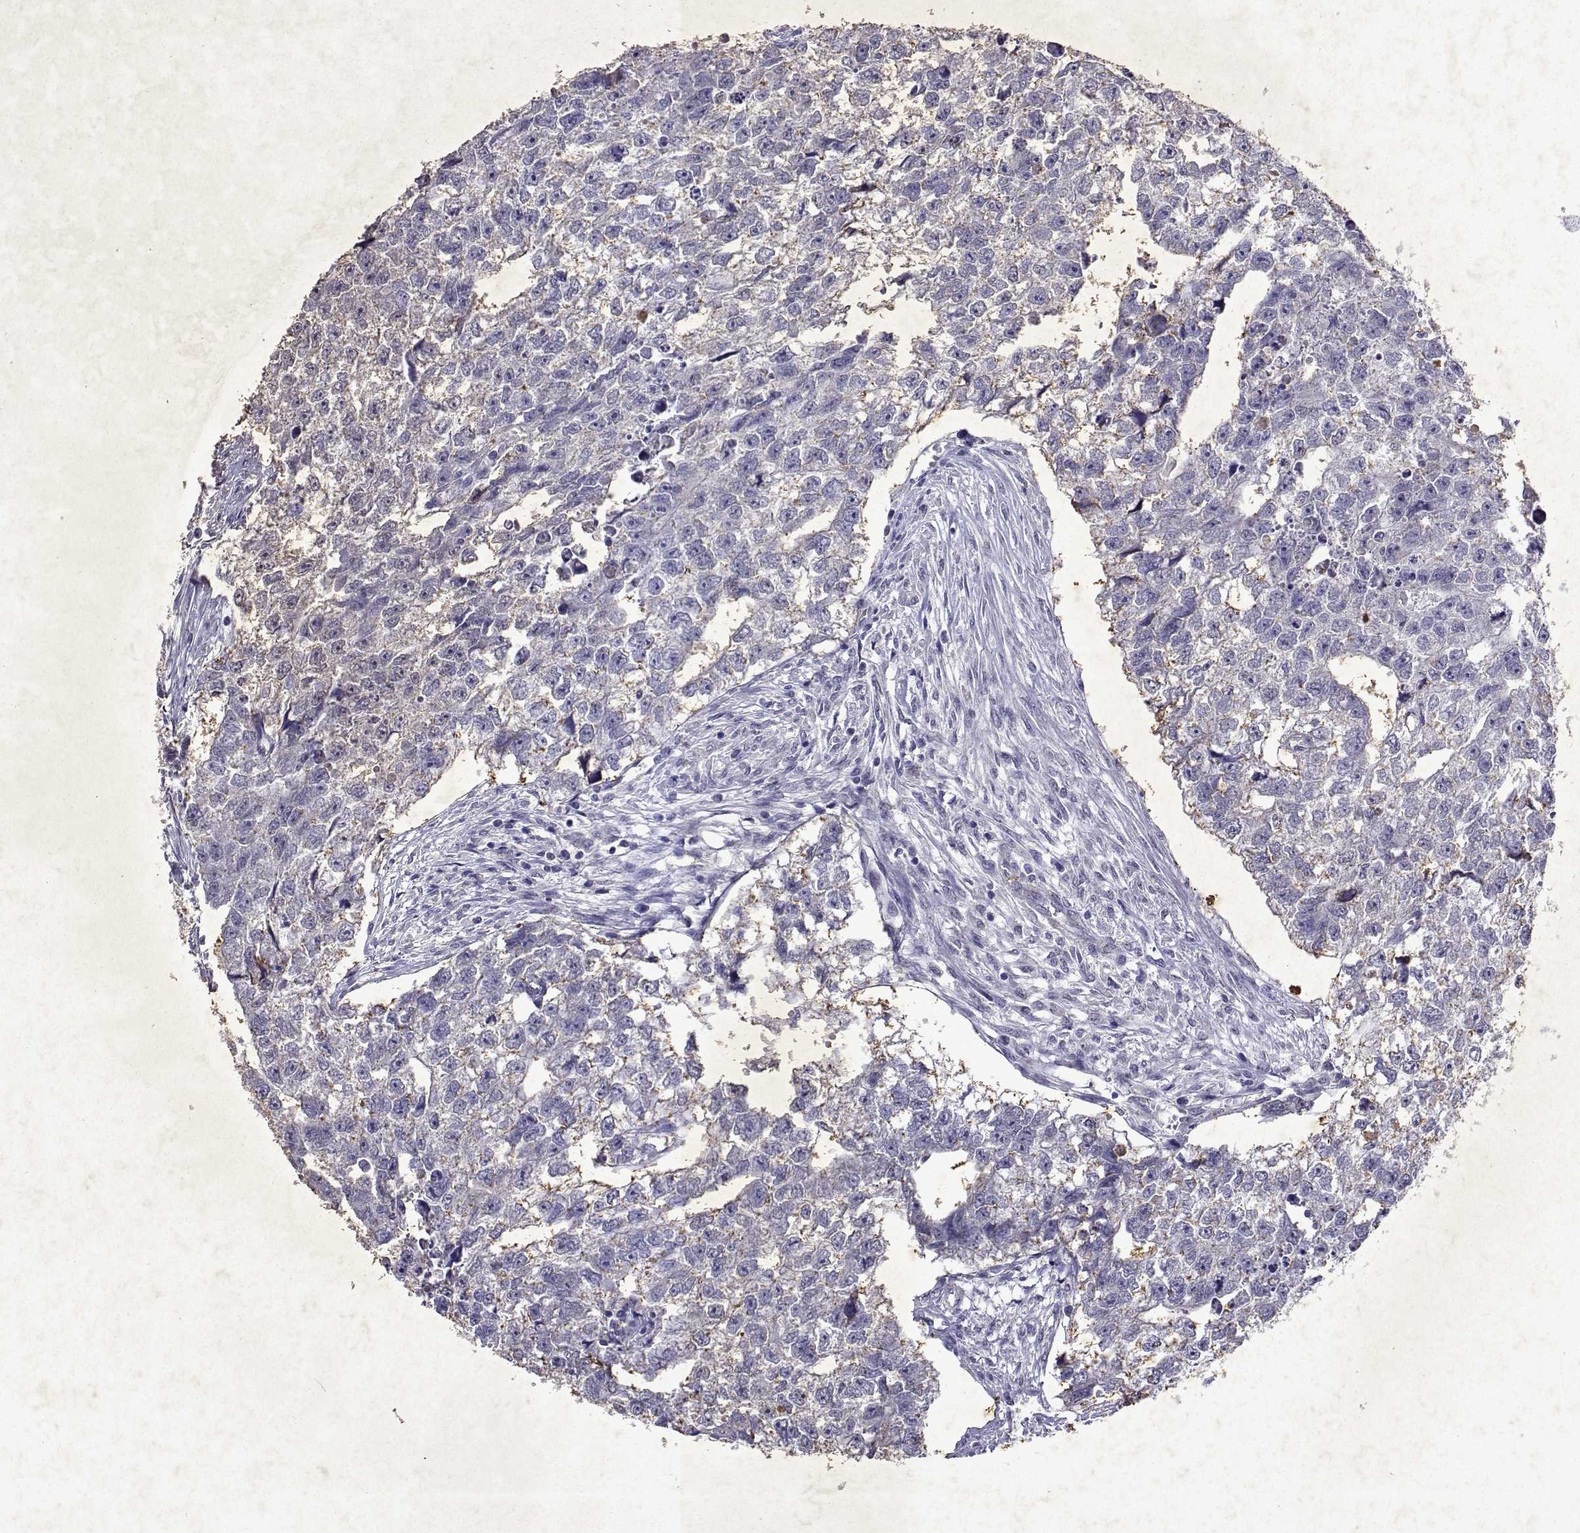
{"staining": {"intensity": "negative", "quantity": "none", "location": "none"}, "tissue": "testis cancer", "cell_type": "Tumor cells", "image_type": "cancer", "snomed": [{"axis": "morphology", "description": "Carcinoma, Embryonal, NOS"}, {"axis": "morphology", "description": "Teratoma, malignant, NOS"}, {"axis": "topography", "description": "Testis"}], "caption": "Histopathology image shows no protein positivity in tumor cells of testis cancer tissue. (DAB (3,3'-diaminobenzidine) immunohistochemistry (IHC) visualized using brightfield microscopy, high magnification).", "gene": "DUSP28", "patient": {"sex": "male", "age": 44}}